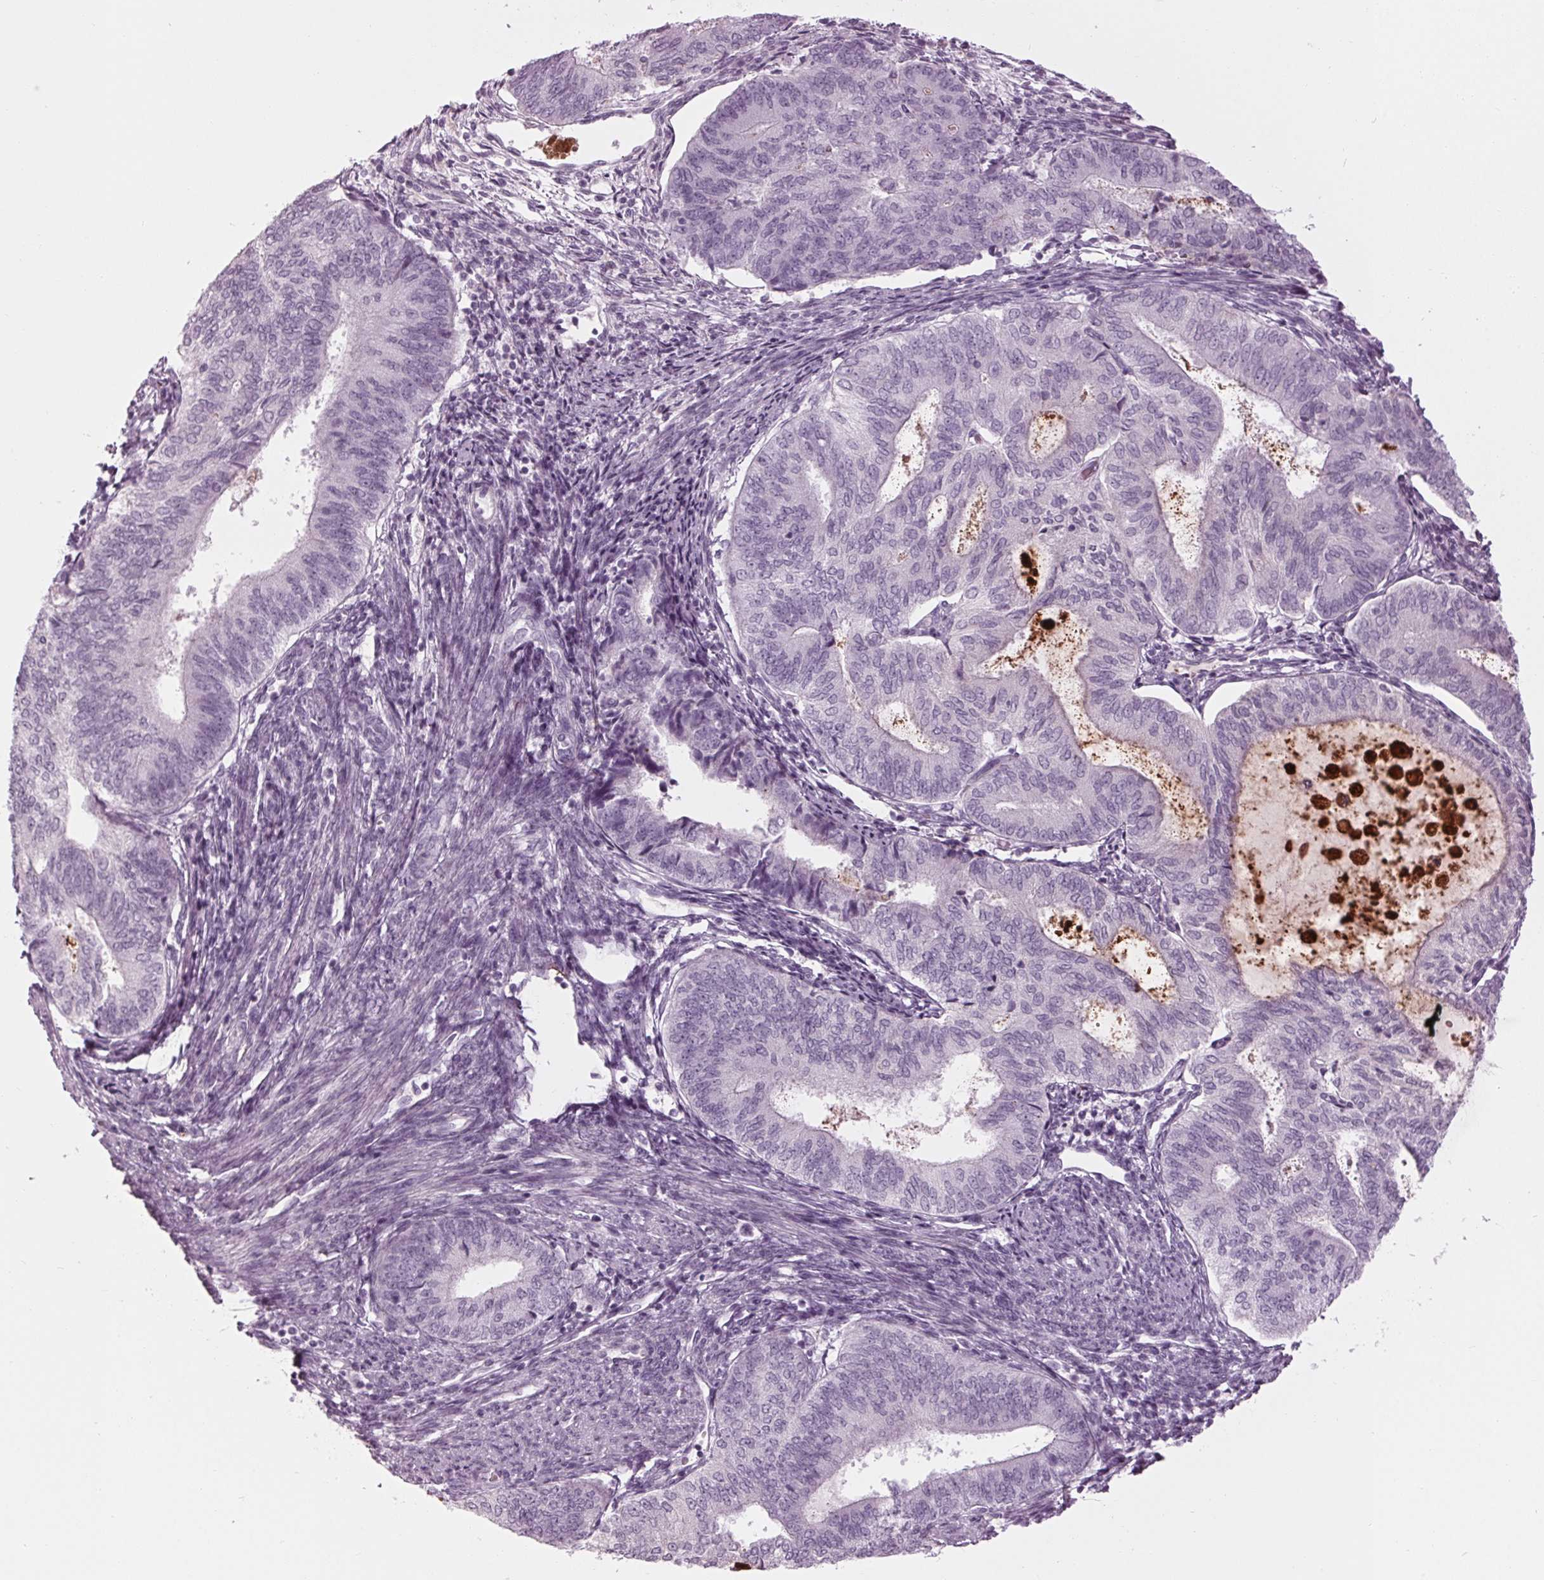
{"staining": {"intensity": "negative", "quantity": "none", "location": "none"}, "tissue": "endometrial cancer", "cell_type": "Tumor cells", "image_type": "cancer", "snomed": [{"axis": "morphology", "description": "Adenocarcinoma, NOS"}, {"axis": "topography", "description": "Endometrium"}], "caption": "Immunohistochemistry image of neoplastic tissue: human adenocarcinoma (endometrial) stained with DAB displays no significant protein positivity in tumor cells.", "gene": "CYP3A43", "patient": {"sex": "female", "age": 65}}